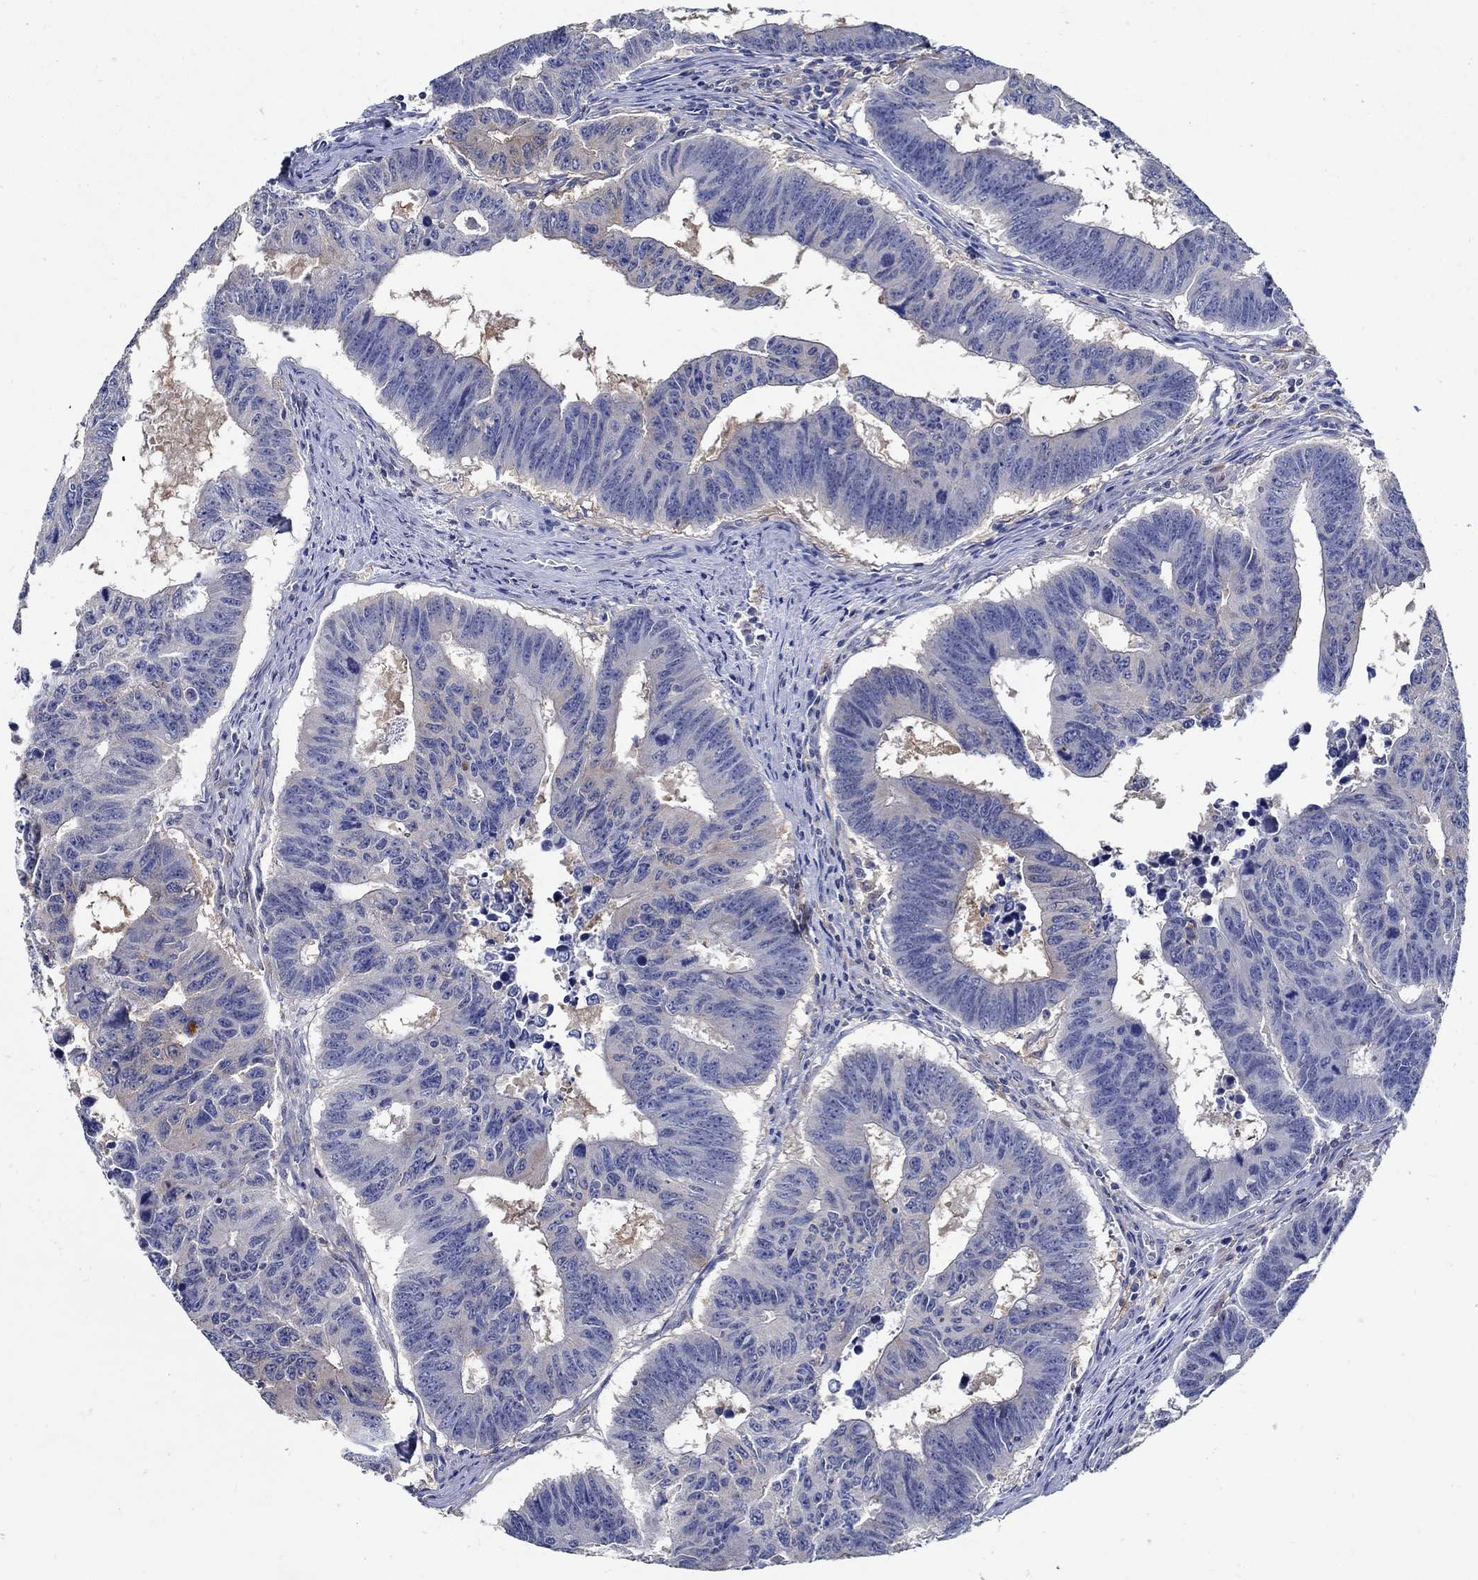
{"staining": {"intensity": "negative", "quantity": "none", "location": "none"}, "tissue": "colorectal cancer", "cell_type": "Tumor cells", "image_type": "cancer", "snomed": [{"axis": "morphology", "description": "Adenocarcinoma, NOS"}, {"axis": "topography", "description": "Appendix"}, {"axis": "topography", "description": "Colon"}, {"axis": "topography", "description": "Cecum"}, {"axis": "topography", "description": "Colon asc"}], "caption": "Colorectal cancer (adenocarcinoma) was stained to show a protein in brown. There is no significant positivity in tumor cells.", "gene": "MTHFR", "patient": {"sex": "female", "age": 85}}